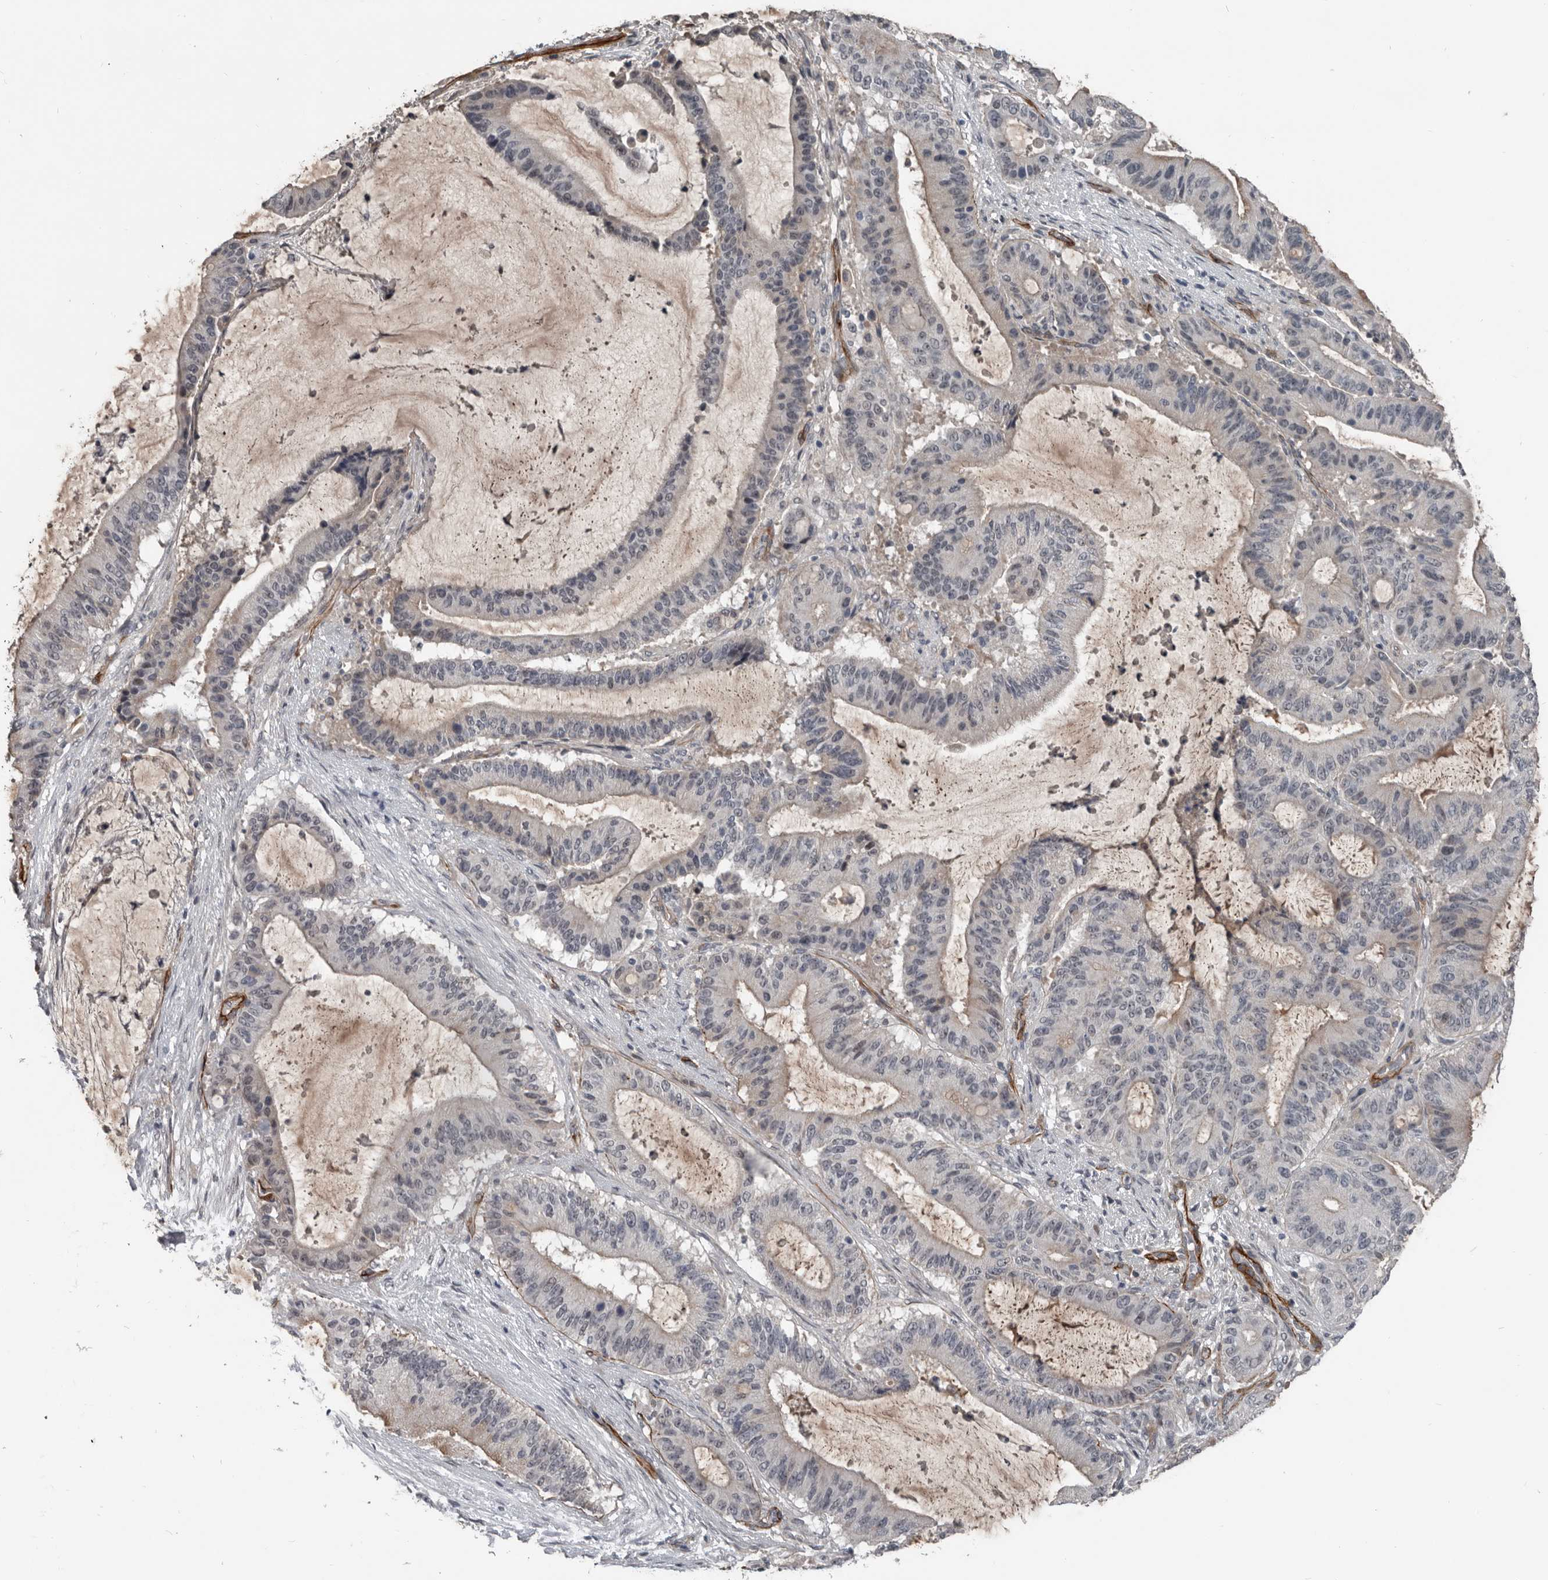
{"staining": {"intensity": "negative", "quantity": "none", "location": "none"}, "tissue": "liver cancer", "cell_type": "Tumor cells", "image_type": "cancer", "snomed": [{"axis": "morphology", "description": "Normal tissue, NOS"}, {"axis": "morphology", "description": "Cholangiocarcinoma"}, {"axis": "topography", "description": "Liver"}, {"axis": "topography", "description": "Peripheral nerve tissue"}], "caption": "High power microscopy photomicrograph of an immunohistochemistry photomicrograph of liver cancer, revealing no significant positivity in tumor cells. (DAB (3,3'-diaminobenzidine) immunohistochemistry (IHC) with hematoxylin counter stain).", "gene": "C1orf216", "patient": {"sex": "female", "age": 73}}